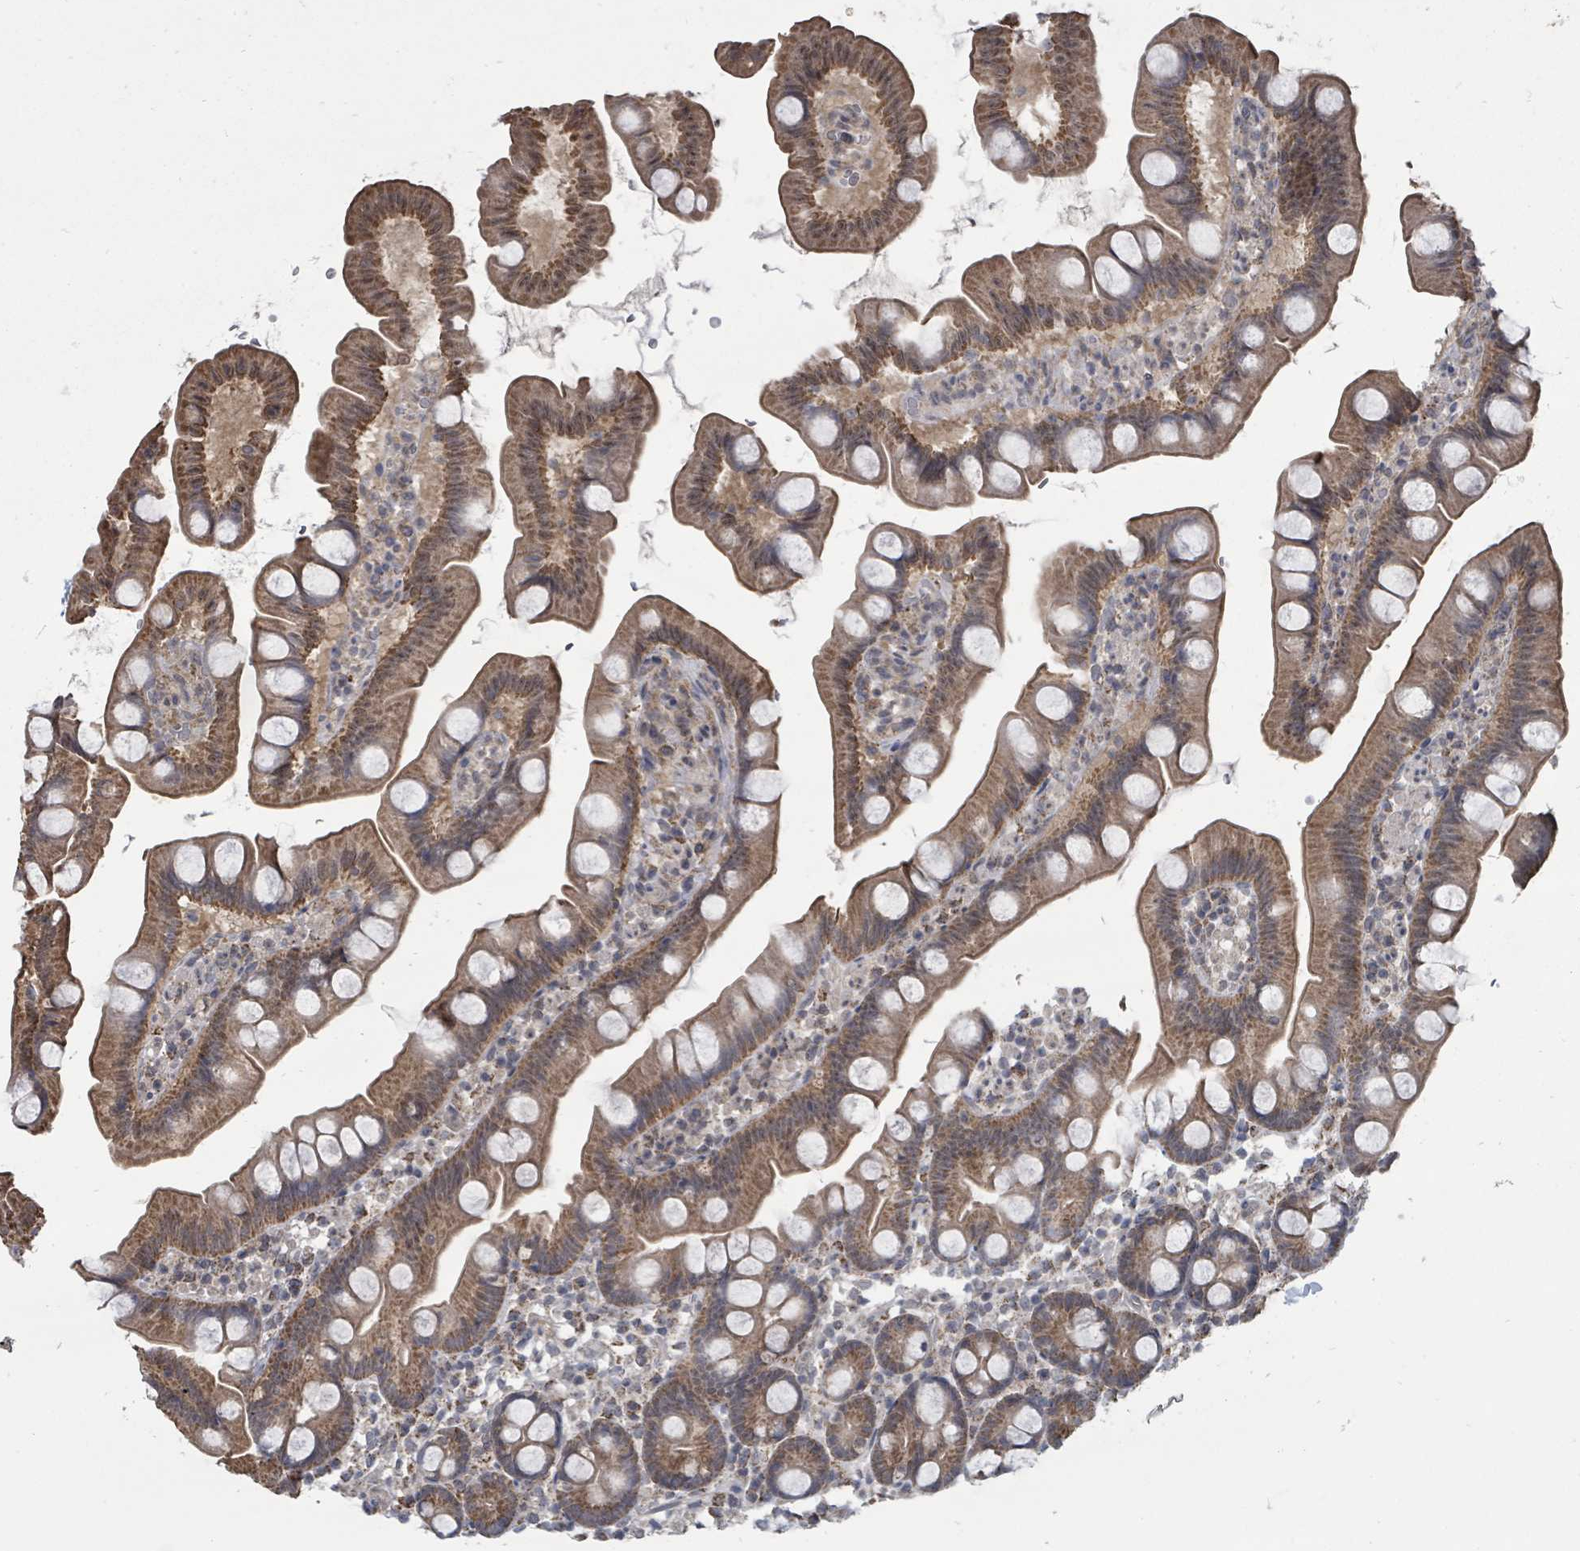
{"staining": {"intensity": "moderate", "quantity": ">75%", "location": "cytoplasmic/membranous"}, "tissue": "small intestine", "cell_type": "Glandular cells", "image_type": "normal", "snomed": [{"axis": "morphology", "description": "Normal tissue, NOS"}, {"axis": "topography", "description": "Small intestine"}], "caption": "IHC (DAB (3,3'-diaminobenzidine)) staining of normal human small intestine demonstrates moderate cytoplasmic/membranous protein positivity in approximately >75% of glandular cells.", "gene": "MAGOHB", "patient": {"sex": "female", "age": 68}}